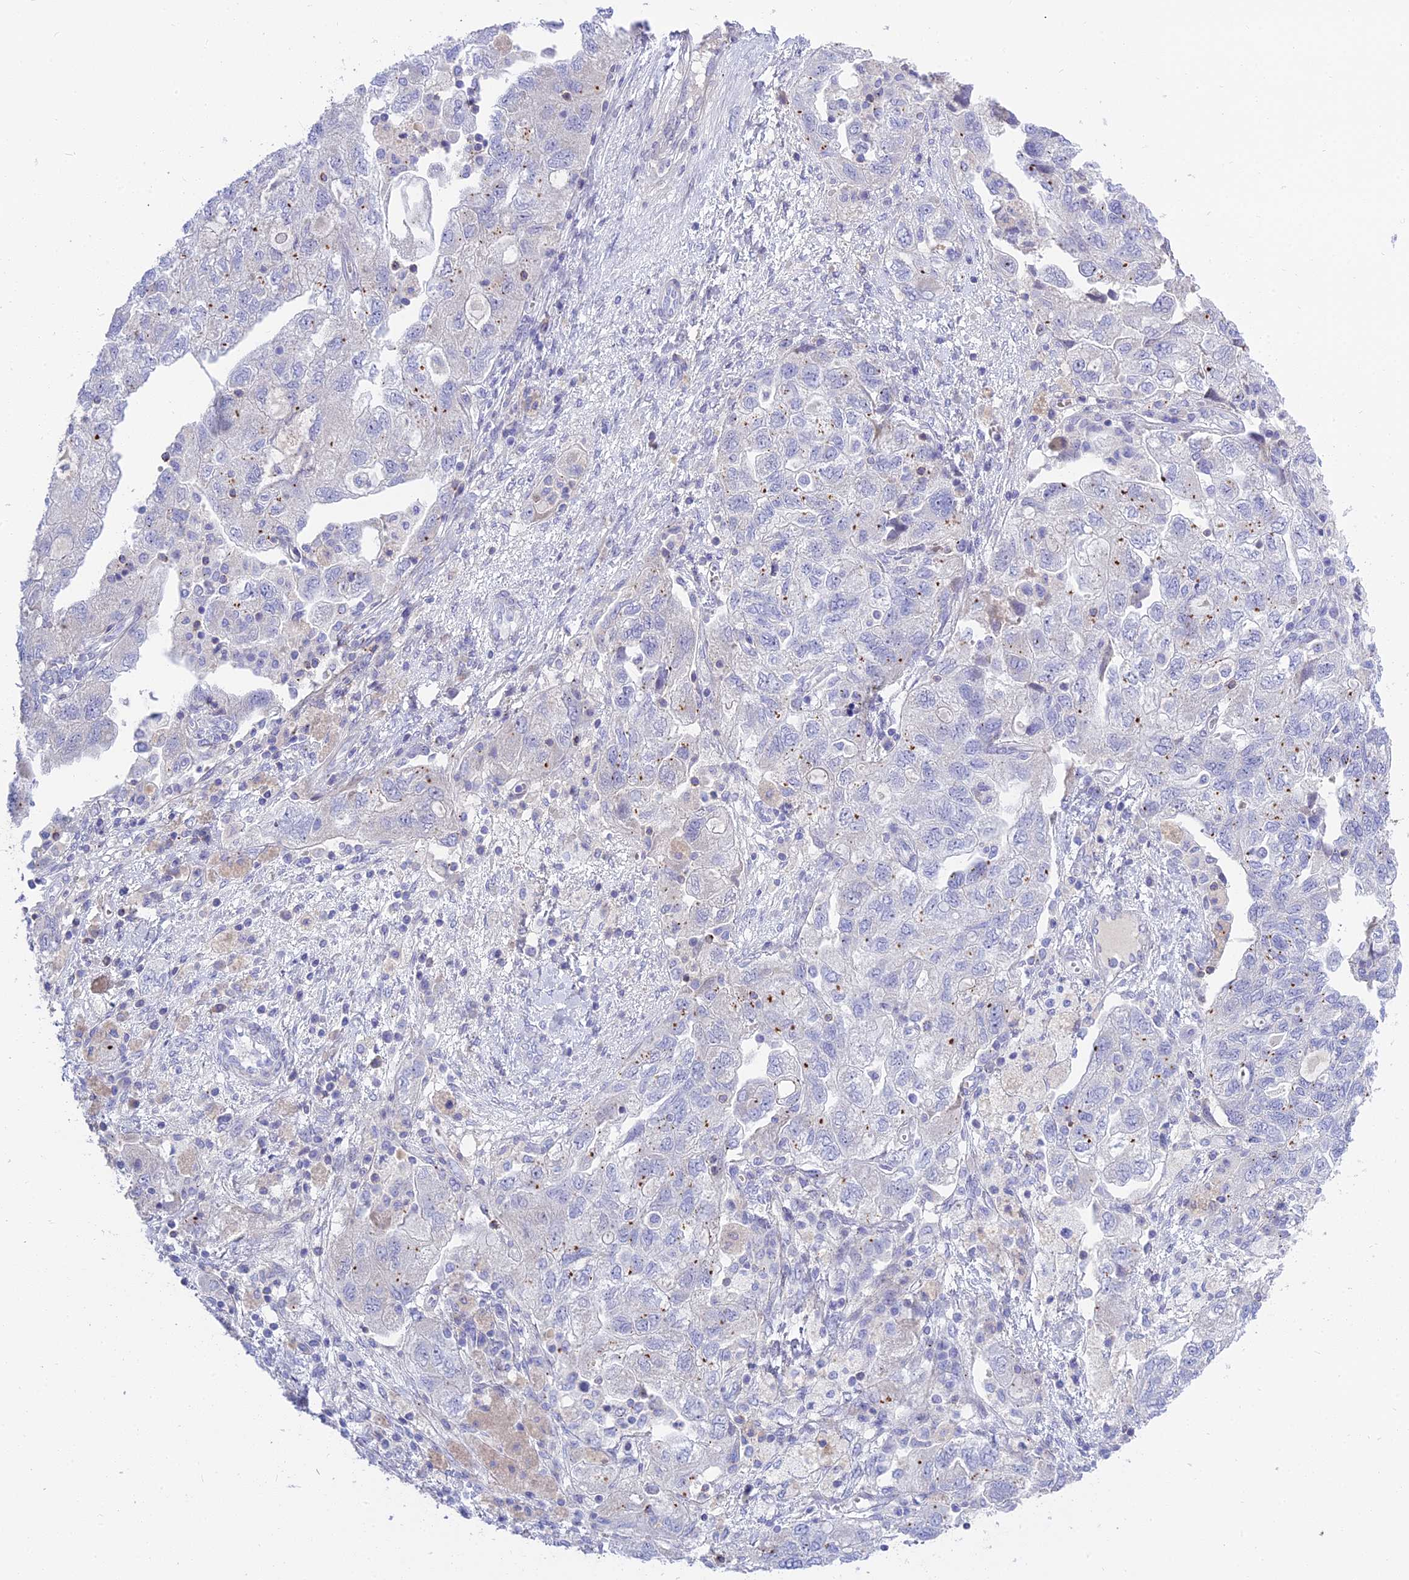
{"staining": {"intensity": "negative", "quantity": "none", "location": "none"}, "tissue": "ovarian cancer", "cell_type": "Tumor cells", "image_type": "cancer", "snomed": [{"axis": "morphology", "description": "Carcinoma, NOS"}, {"axis": "morphology", "description": "Cystadenocarcinoma, serous, NOS"}, {"axis": "topography", "description": "Ovary"}], "caption": "This is a micrograph of immunohistochemistry staining of ovarian carcinoma, which shows no staining in tumor cells.", "gene": "MBD3L1", "patient": {"sex": "female", "age": 69}}